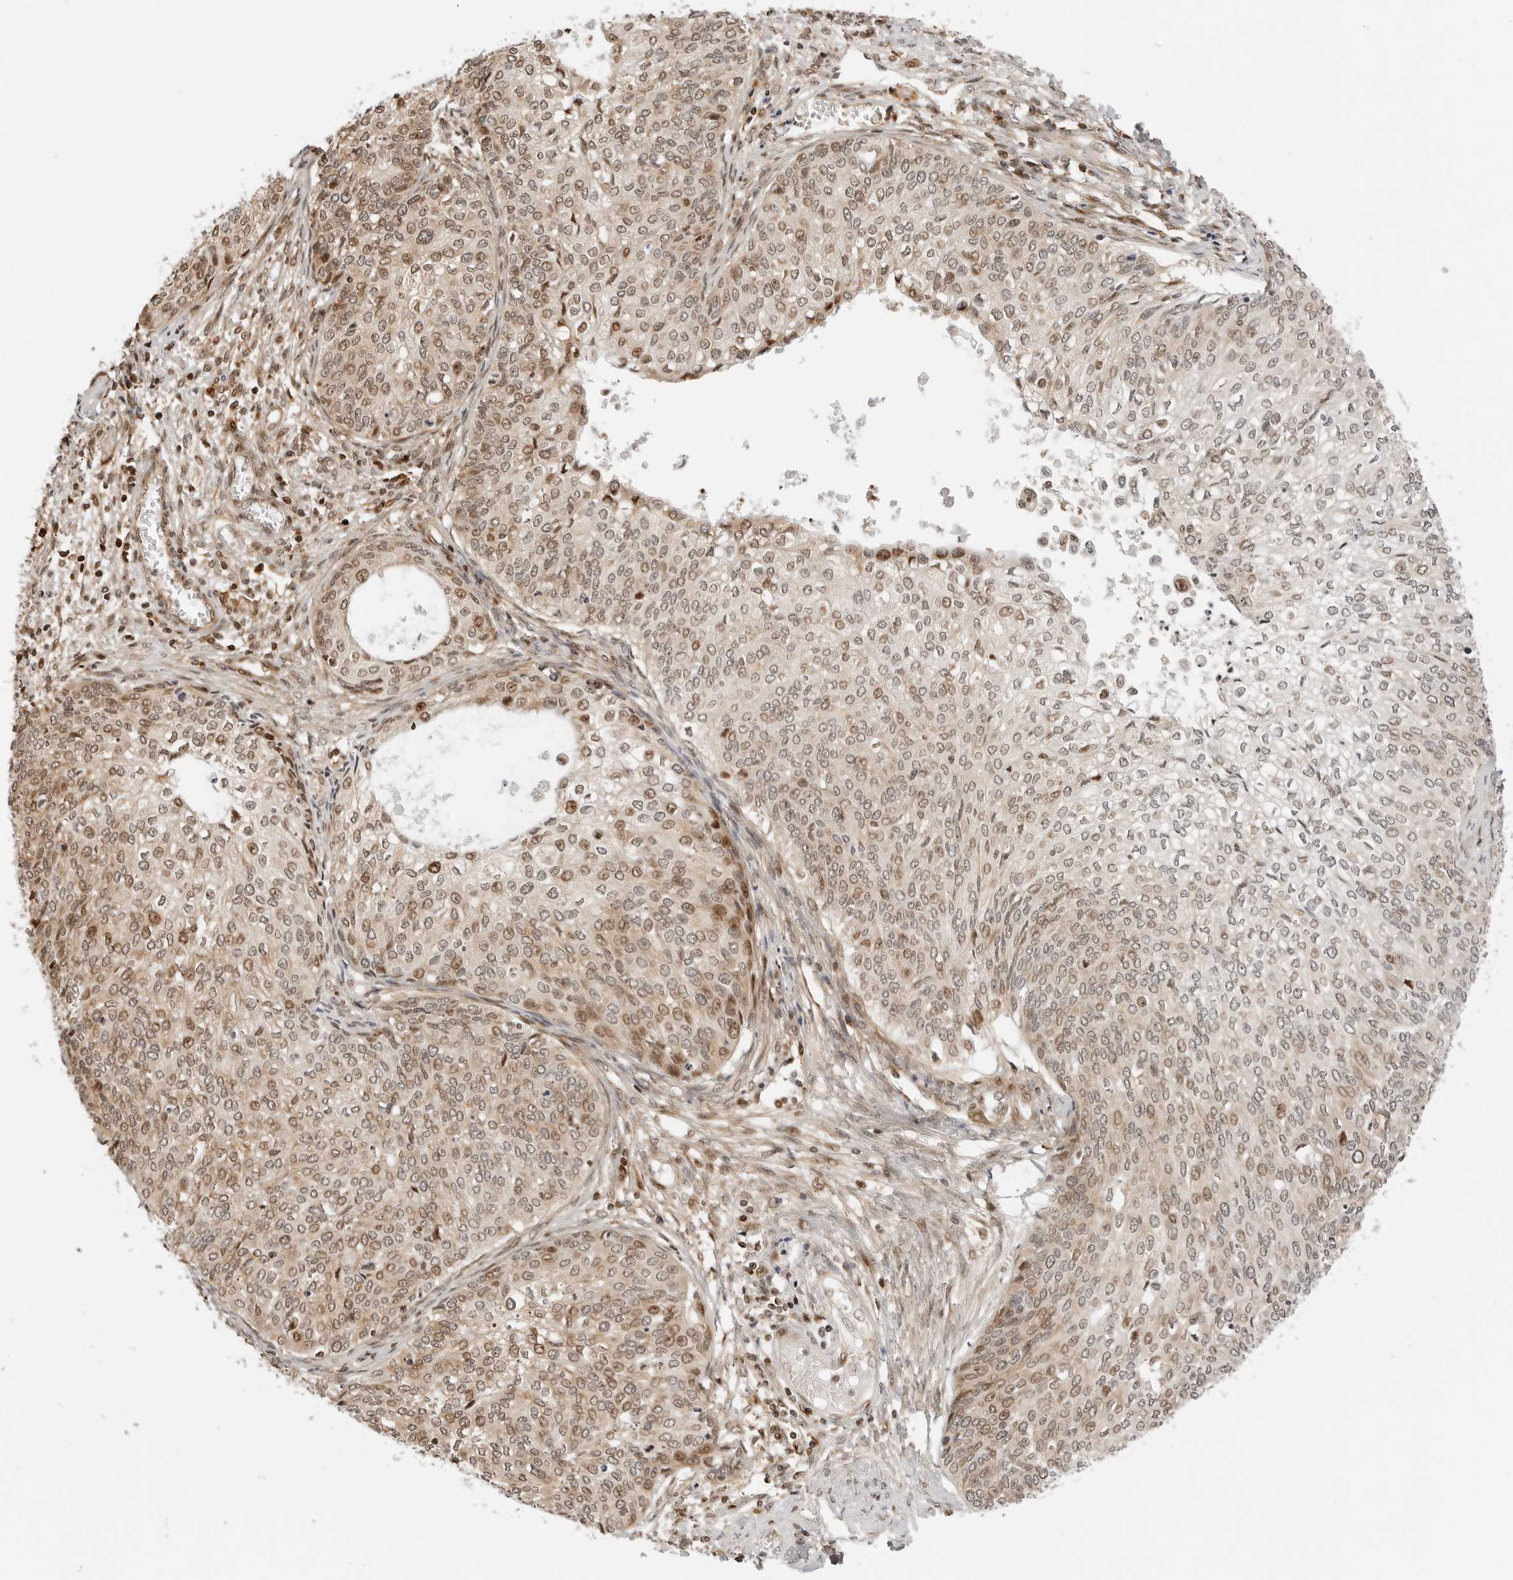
{"staining": {"intensity": "moderate", "quantity": ">75%", "location": "cytoplasmic/membranous,nuclear"}, "tissue": "cervical cancer", "cell_type": "Tumor cells", "image_type": "cancer", "snomed": [{"axis": "morphology", "description": "Squamous cell carcinoma, NOS"}, {"axis": "topography", "description": "Cervix"}], "caption": "Protein expression analysis of human squamous cell carcinoma (cervical) reveals moderate cytoplasmic/membranous and nuclear positivity in approximately >75% of tumor cells.", "gene": "GEM", "patient": {"sex": "female", "age": 37}}